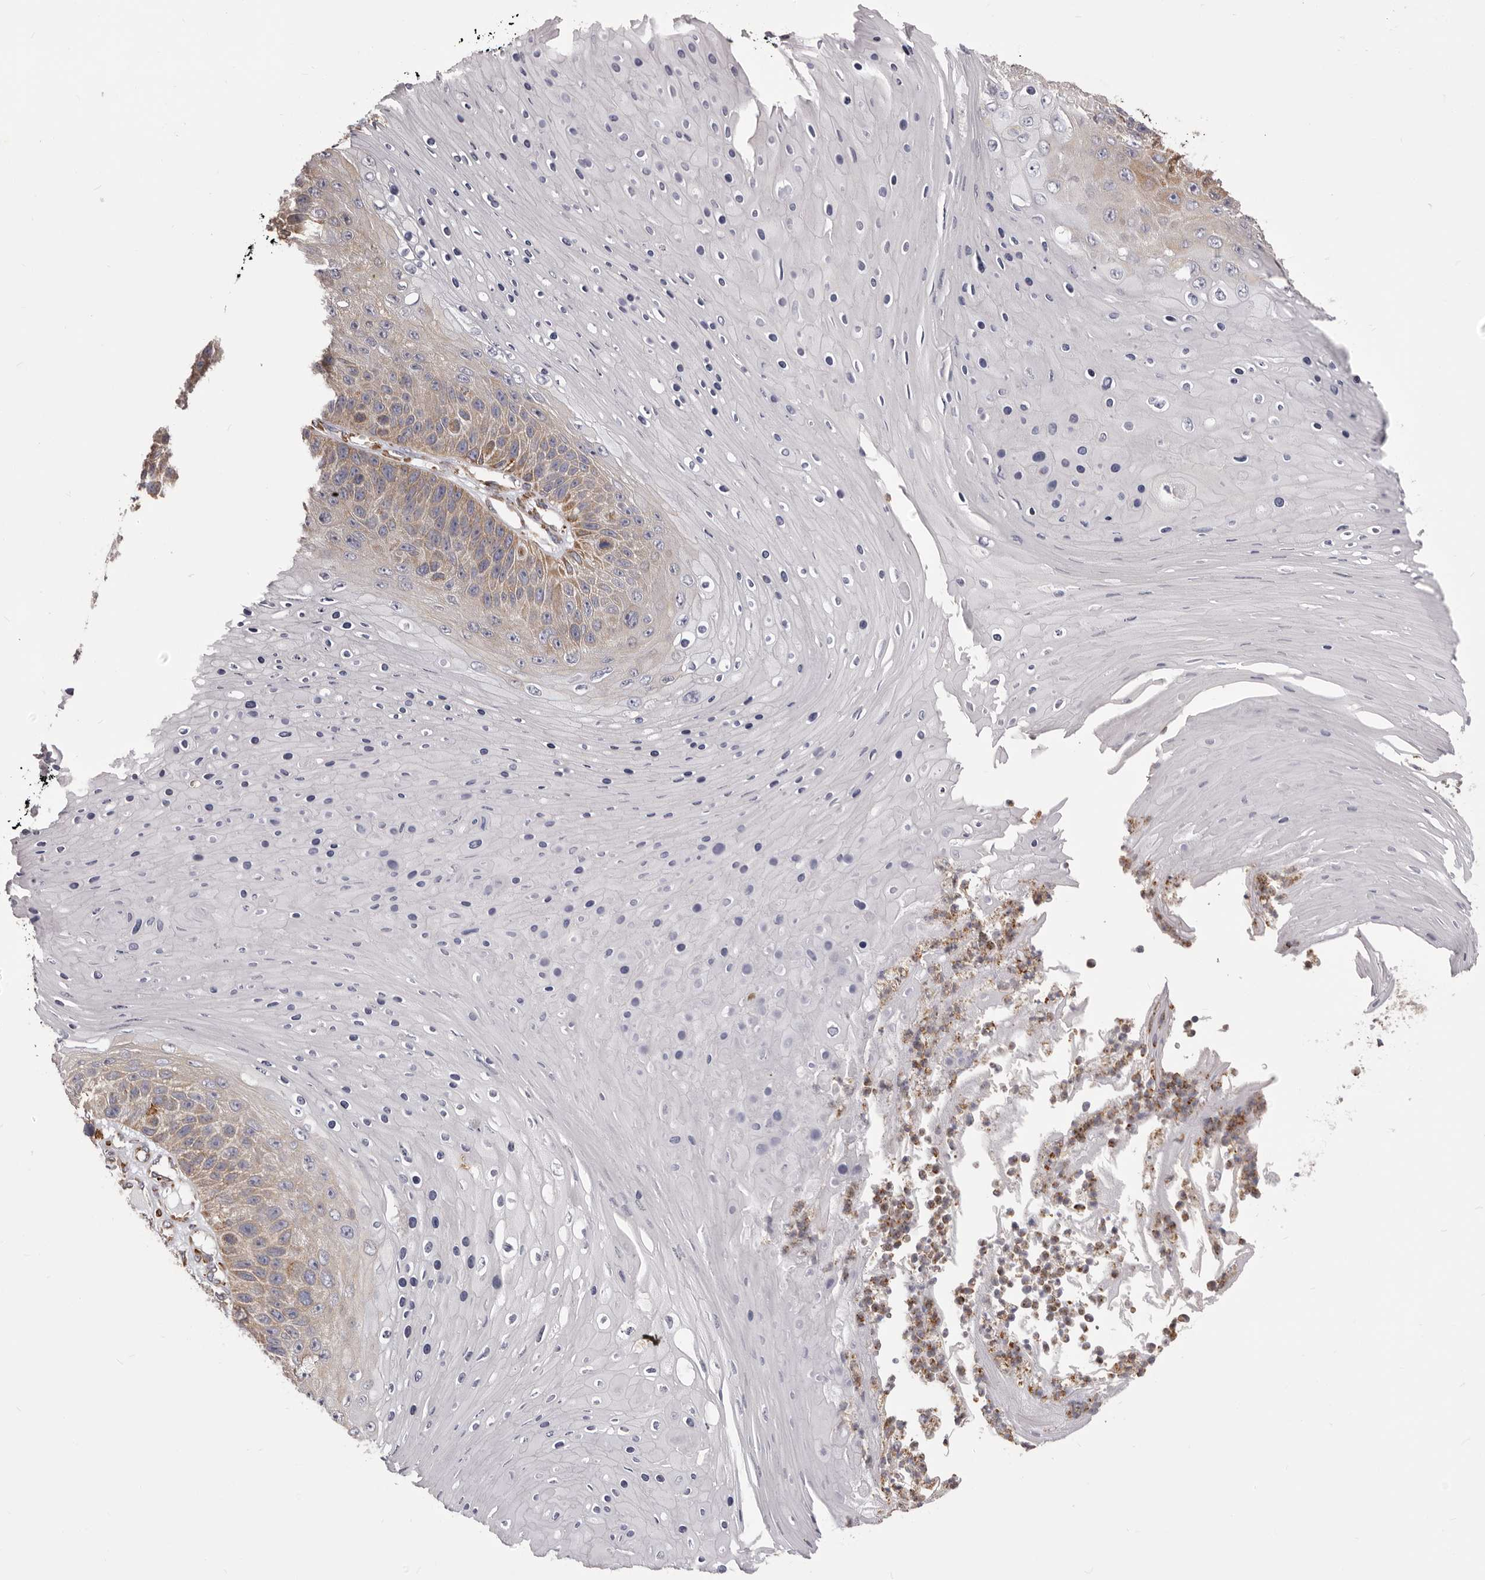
{"staining": {"intensity": "weak", "quantity": ">75%", "location": "cytoplasmic/membranous"}, "tissue": "skin cancer", "cell_type": "Tumor cells", "image_type": "cancer", "snomed": [{"axis": "morphology", "description": "Squamous cell carcinoma, NOS"}, {"axis": "topography", "description": "Skin"}], "caption": "A photomicrograph of squamous cell carcinoma (skin) stained for a protein exhibits weak cytoplasmic/membranous brown staining in tumor cells.", "gene": "QRSL1", "patient": {"sex": "female", "age": 88}}